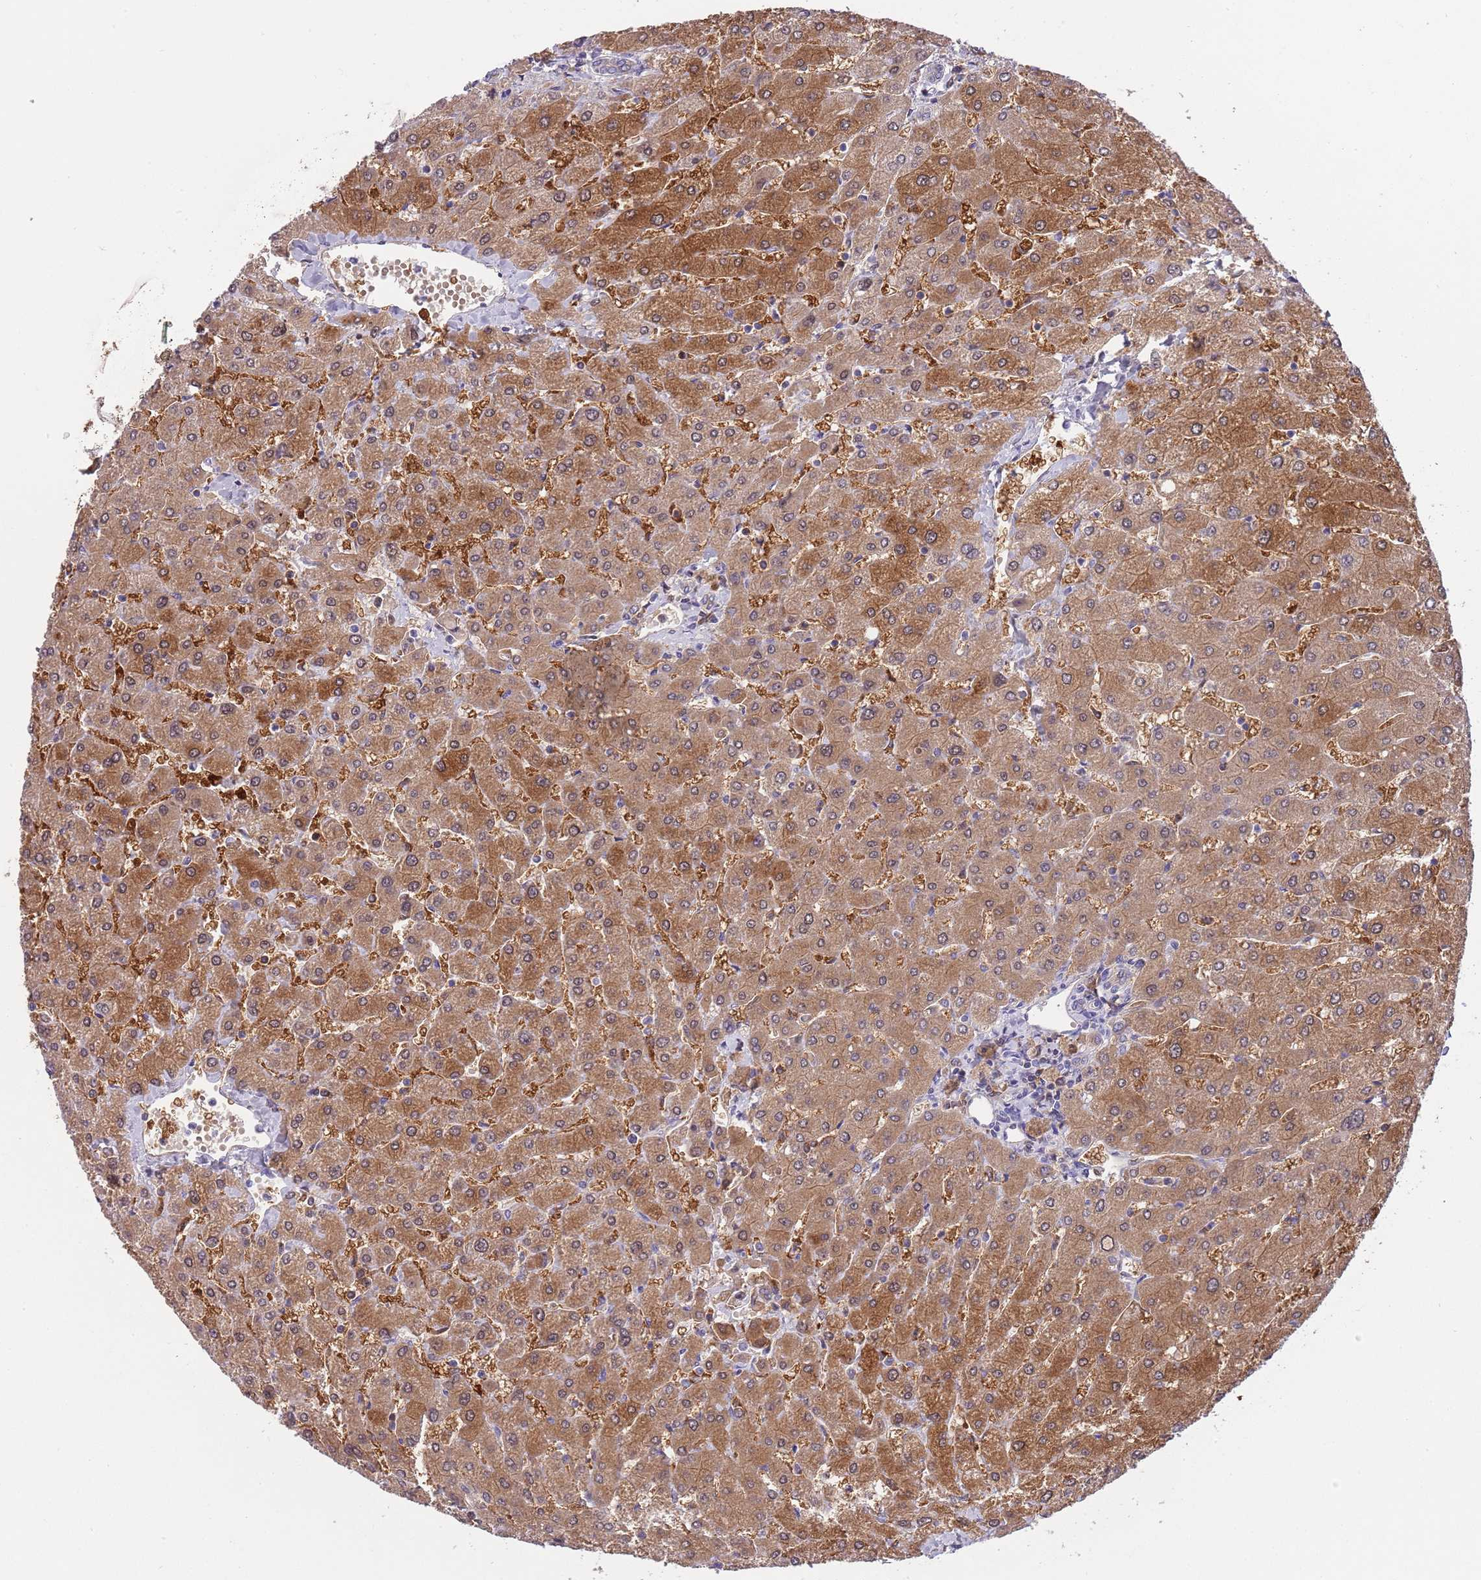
{"staining": {"intensity": "negative", "quantity": "none", "location": "none"}, "tissue": "liver", "cell_type": "Cholangiocytes", "image_type": "normal", "snomed": [{"axis": "morphology", "description": "Normal tissue, NOS"}, {"axis": "topography", "description": "Liver"}], "caption": "The photomicrograph exhibits no staining of cholangiocytes in unremarkable liver.", "gene": "CFAP73", "patient": {"sex": "male", "age": 55}}